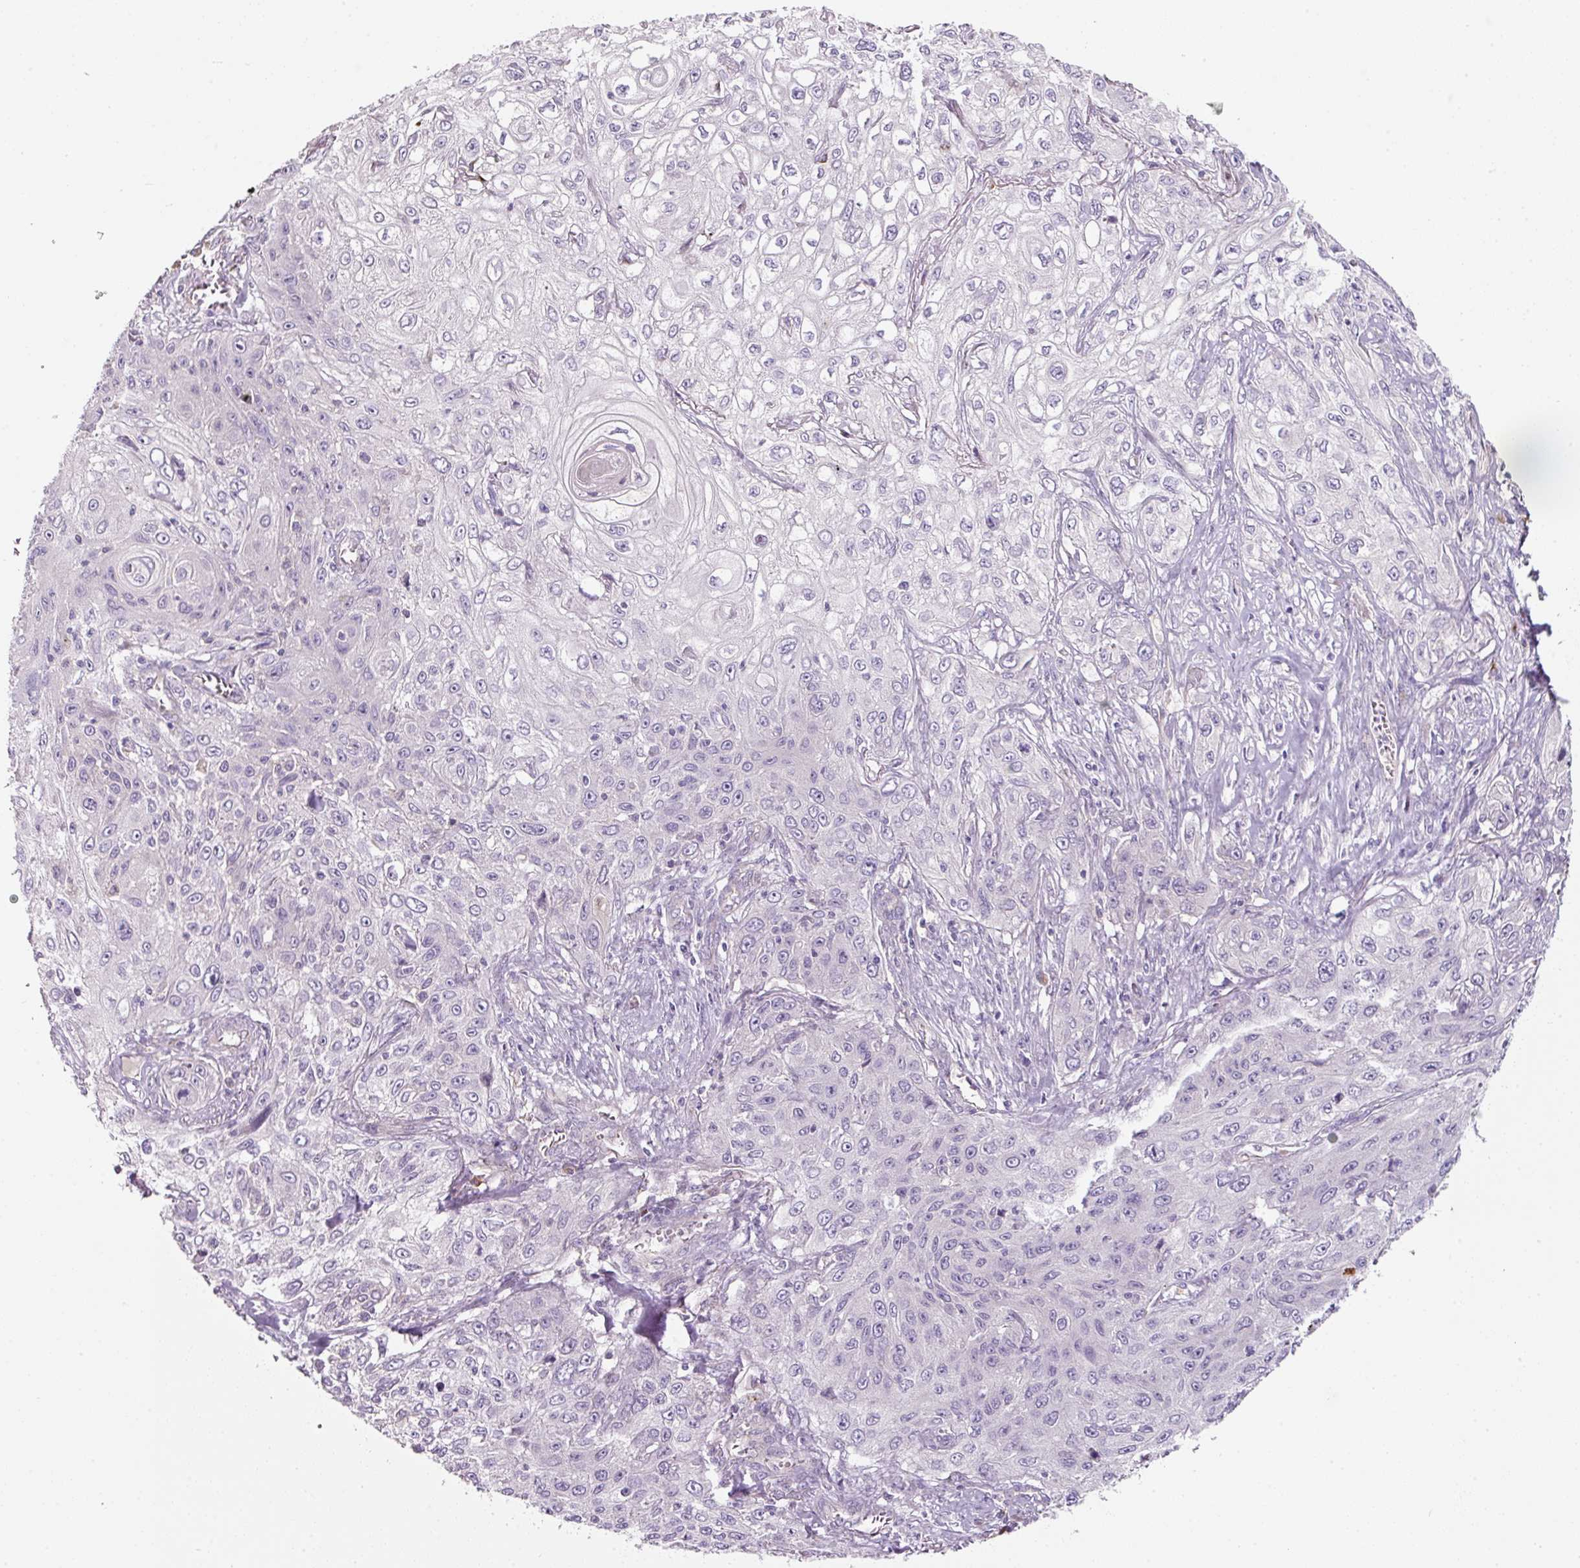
{"staining": {"intensity": "negative", "quantity": "none", "location": "none"}, "tissue": "lung cancer", "cell_type": "Tumor cells", "image_type": "cancer", "snomed": [{"axis": "morphology", "description": "Squamous cell carcinoma, NOS"}, {"axis": "topography", "description": "Lung"}], "caption": "DAB (3,3'-diaminobenzidine) immunohistochemical staining of squamous cell carcinoma (lung) exhibits no significant expression in tumor cells. Brightfield microscopy of immunohistochemistry (IHC) stained with DAB (3,3'-diaminobenzidine) (brown) and hematoxylin (blue), captured at high magnification.", "gene": "NBPF11", "patient": {"sex": "female", "age": 69}}